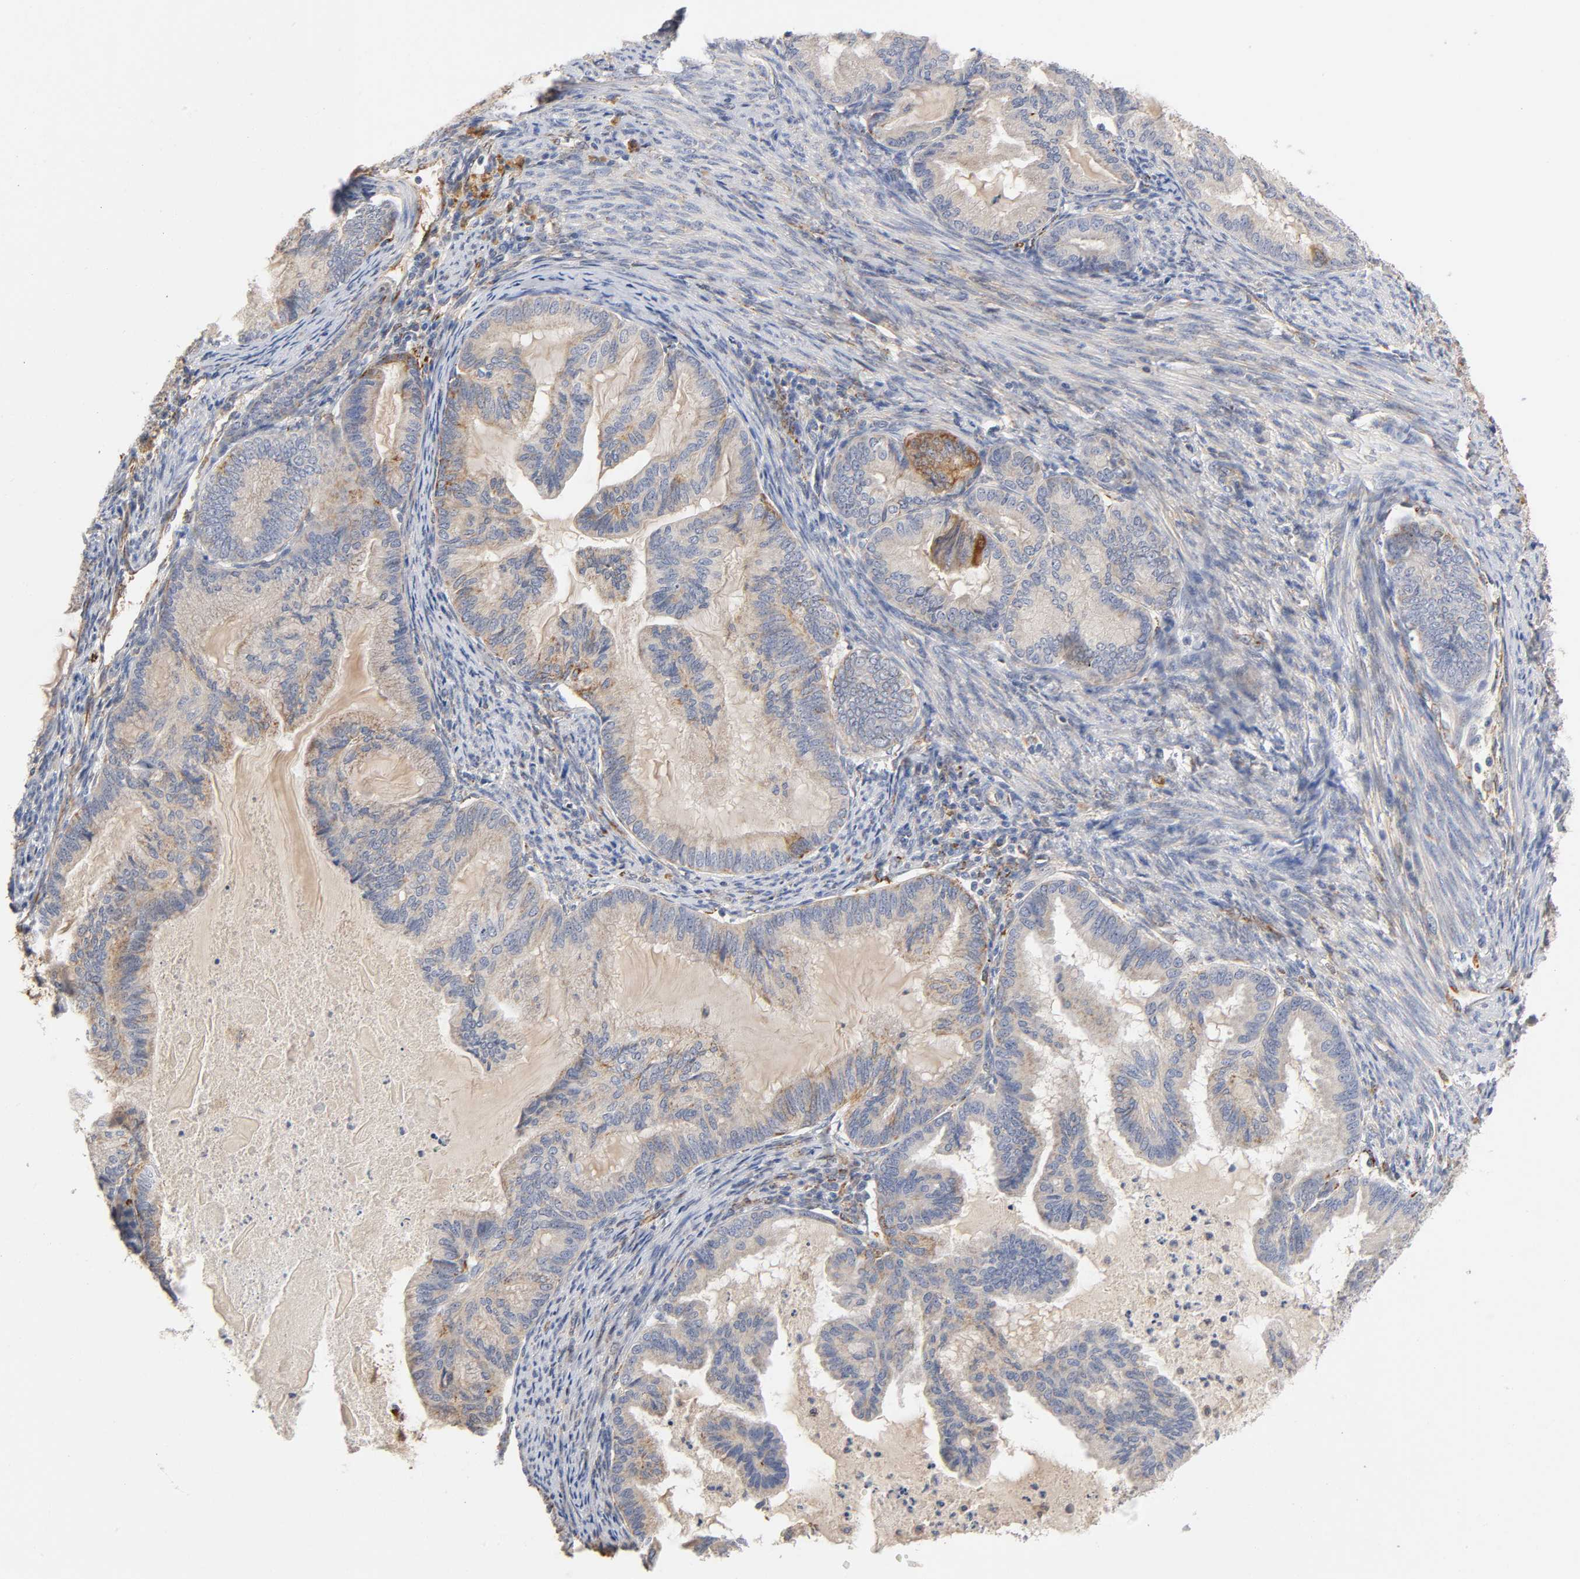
{"staining": {"intensity": "strong", "quantity": ">75%", "location": "cytoplasmic/membranous"}, "tissue": "cervical cancer", "cell_type": "Tumor cells", "image_type": "cancer", "snomed": [{"axis": "morphology", "description": "Normal tissue, NOS"}, {"axis": "morphology", "description": "Adenocarcinoma, NOS"}, {"axis": "topography", "description": "Cervix"}, {"axis": "topography", "description": "Endometrium"}], "caption": "Immunohistochemistry (IHC) of human cervical adenocarcinoma reveals high levels of strong cytoplasmic/membranous expression in approximately >75% of tumor cells.", "gene": "ISG15", "patient": {"sex": "female", "age": 86}}